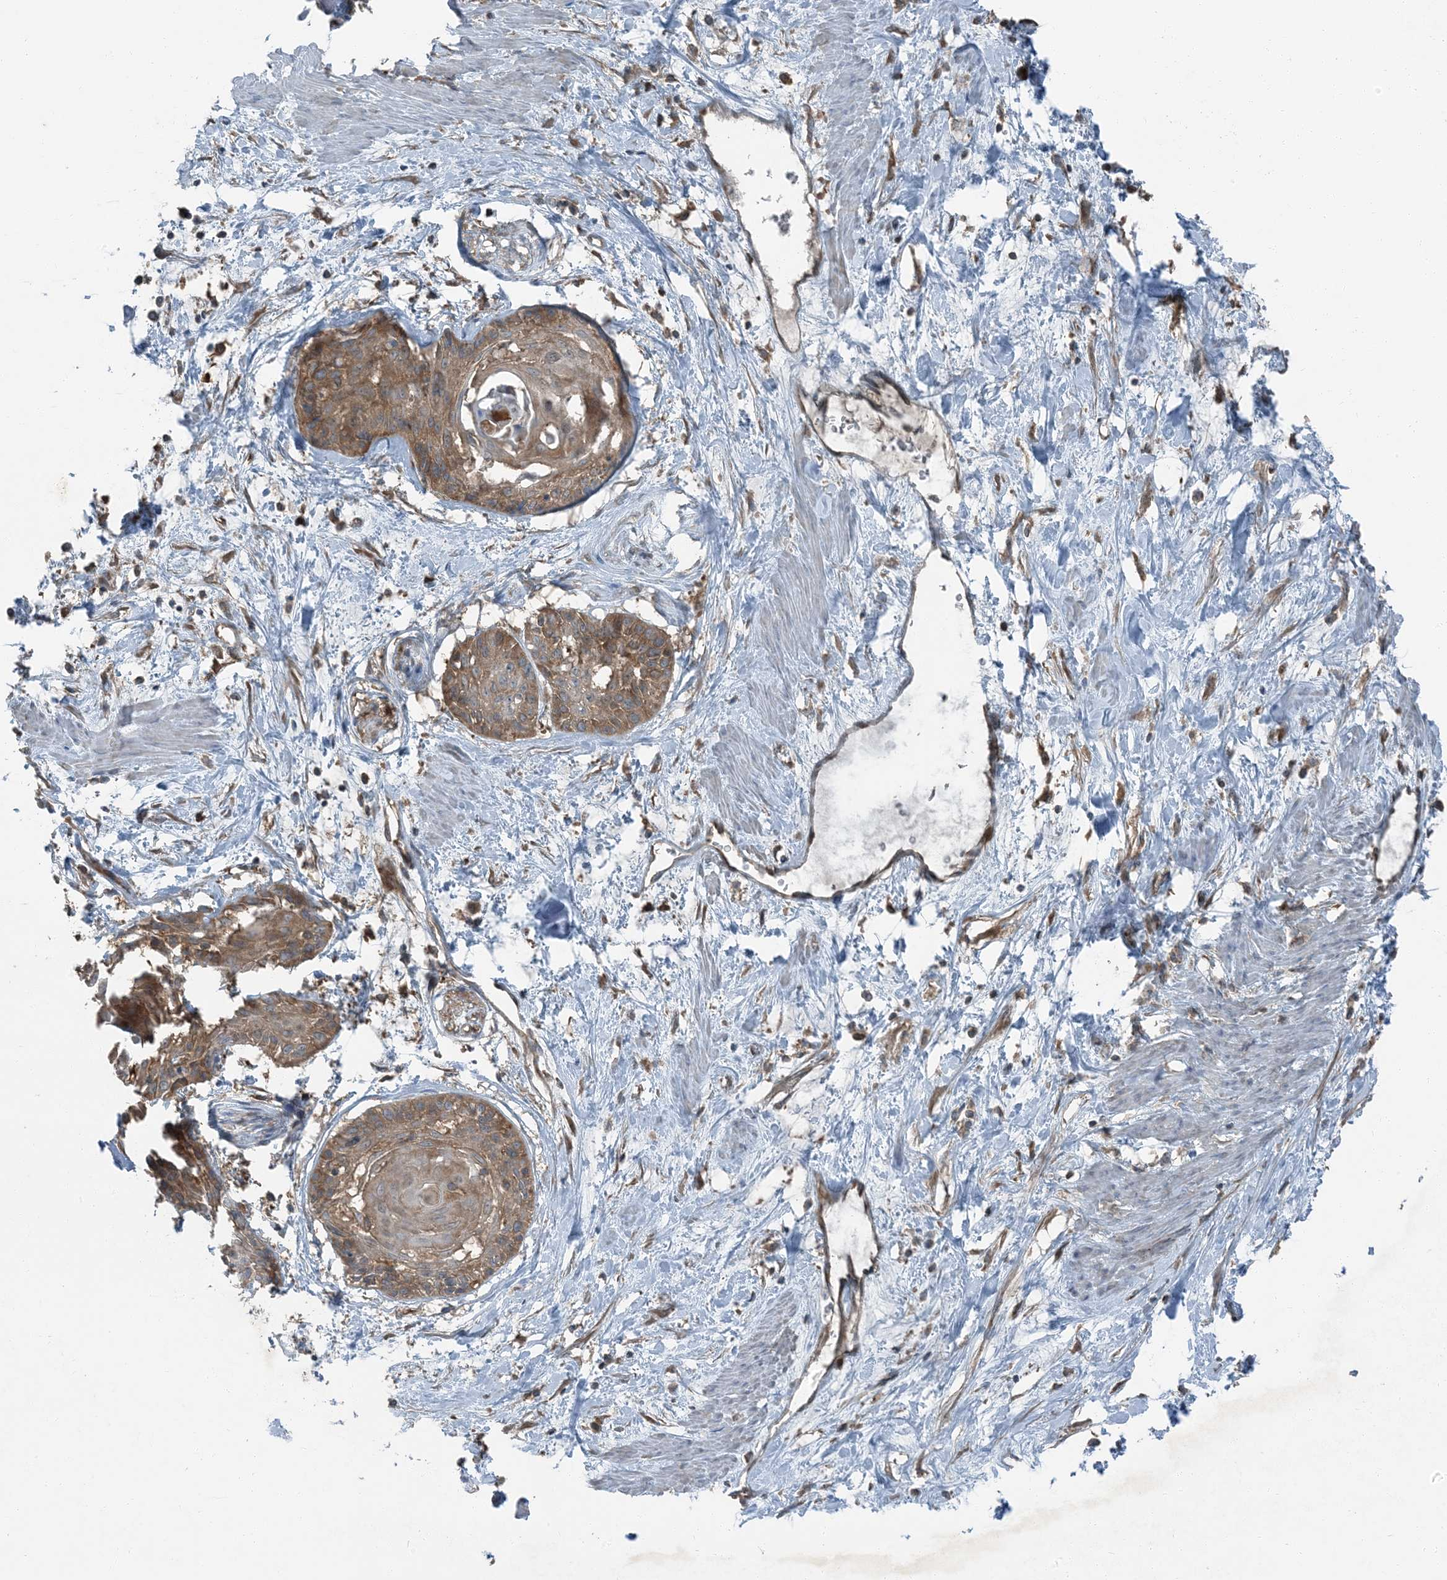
{"staining": {"intensity": "moderate", "quantity": ">75%", "location": "cytoplasmic/membranous"}, "tissue": "cervical cancer", "cell_type": "Tumor cells", "image_type": "cancer", "snomed": [{"axis": "morphology", "description": "Squamous cell carcinoma, NOS"}, {"axis": "topography", "description": "Cervix"}], "caption": "Immunohistochemistry of cervical cancer displays medium levels of moderate cytoplasmic/membranous positivity in approximately >75% of tumor cells. Ihc stains the protein in brown and the nuclei are stained blue.", "gene": "RAB3GAP1", "patient": {"sex": "female", "age": 57}}